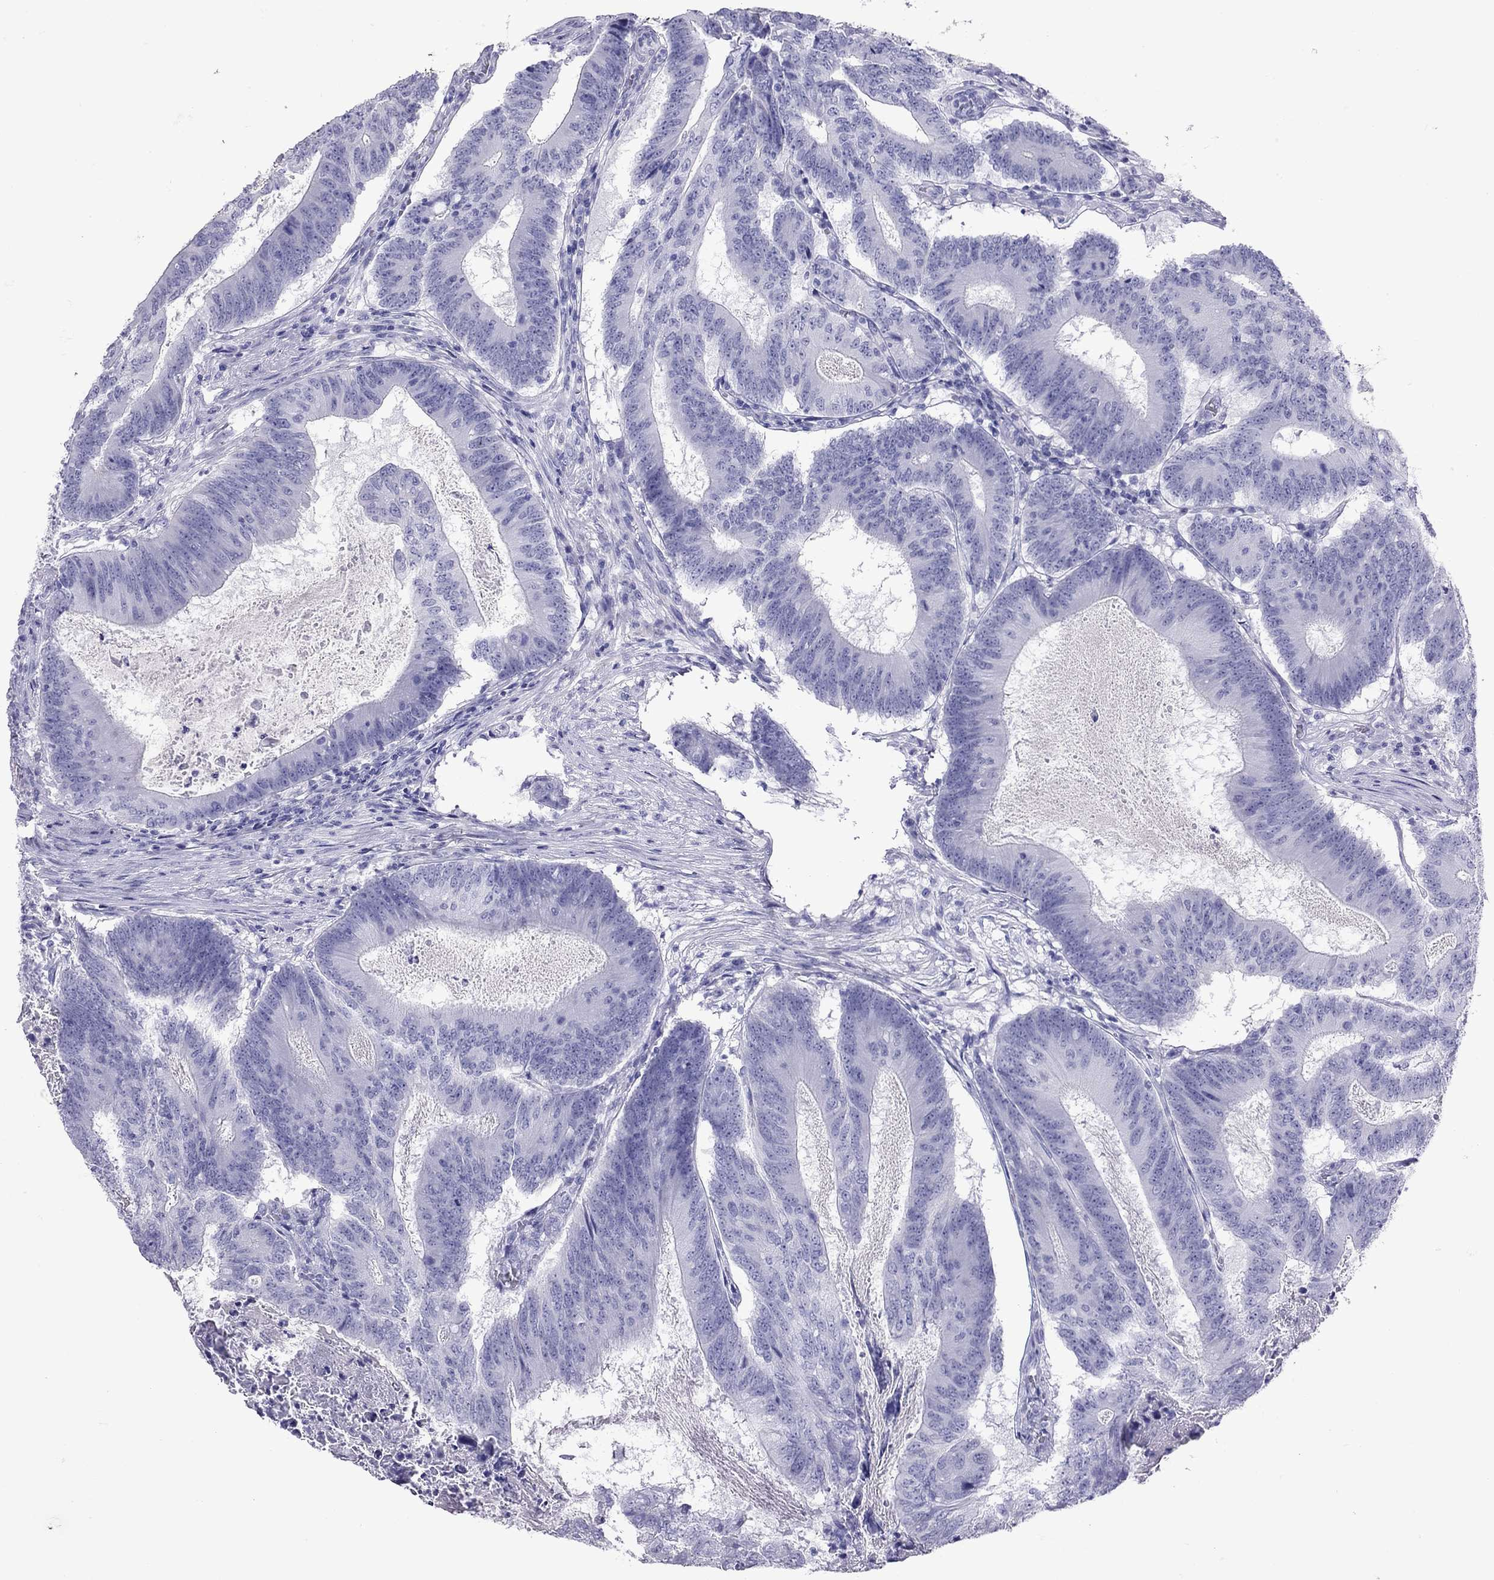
{"staining": {"intensity": "negative", "quantity": "none", "location": "none"}, "tissue": "colorectal cancer", "cell_type": "Tumor cells", "image_type": "cancer", "snomed": [{"axis": "morphology", "description": "Adenocarcinoma, NOS"}, {"axis": "topography", "description": "Colon"}], "caption": "A photomicrograph of human colorectal adenocarcinoma is negative for staining in tumor cells.", "gene": "GRIA2", "patient": {"sex": "female", "age": 70}}